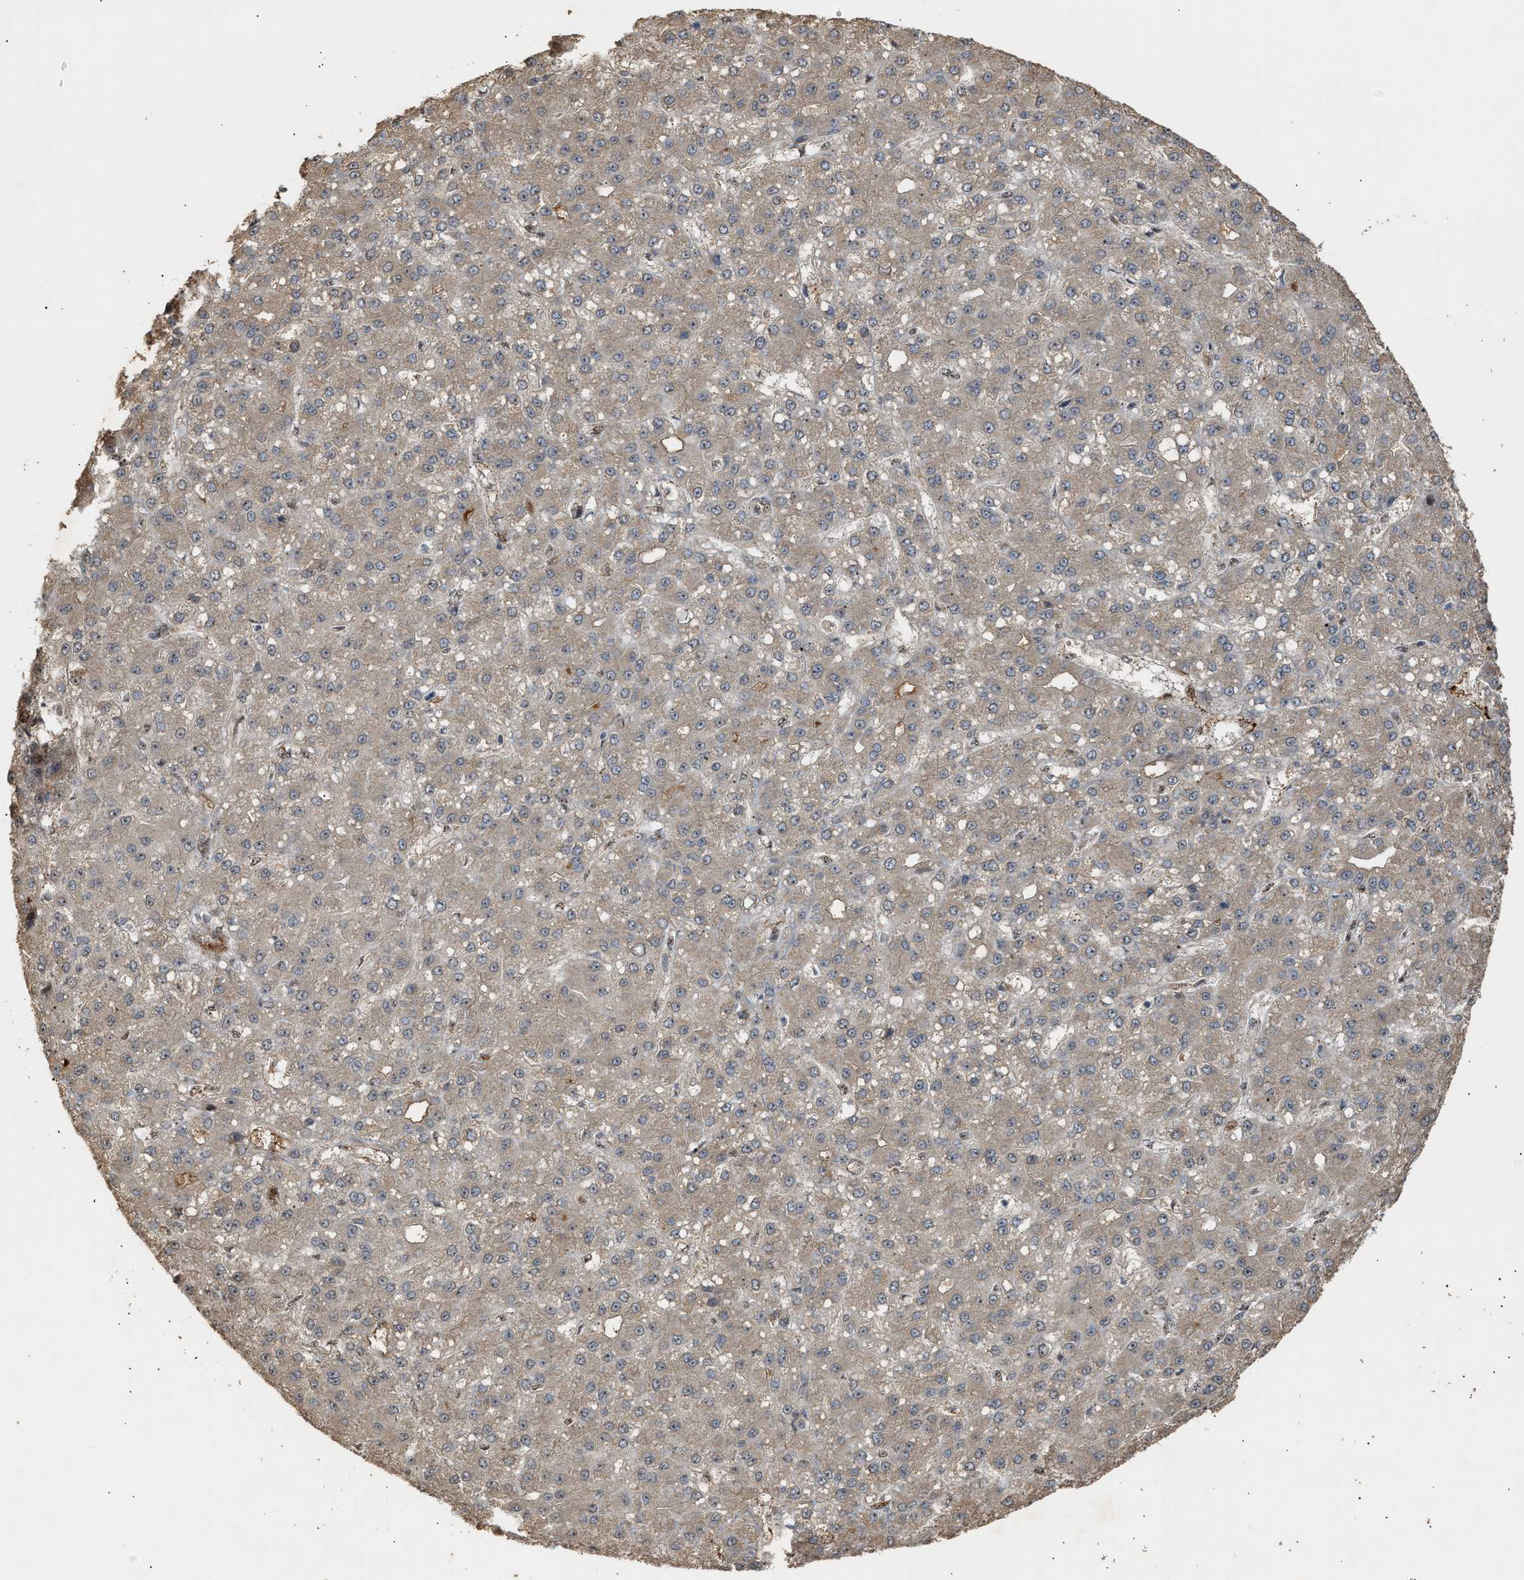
{"staining": {"intensity": "negative", "quantity": "none", "location": "none"}, "tissue": "liver cancer", "cell_type": "Tumor cells", "image_type": "cancer", "snomed": [{"axis": "morphology", "description": "Carcinoma, Hepatocellular, NOS"}, {"axis": "topography", "description": "Liver"}], "caption": "Tumor cells are negative for protein expression in human liver cancer (hepatocellular carcinoma). Brightfield microscopy of immunohistochemistry (IHC) stained with DAB (brown) and hematoxylin (blue), captured at high magnification.", "gene": "ZFAND5", "patient": {"sex": "male", "age": 67}}